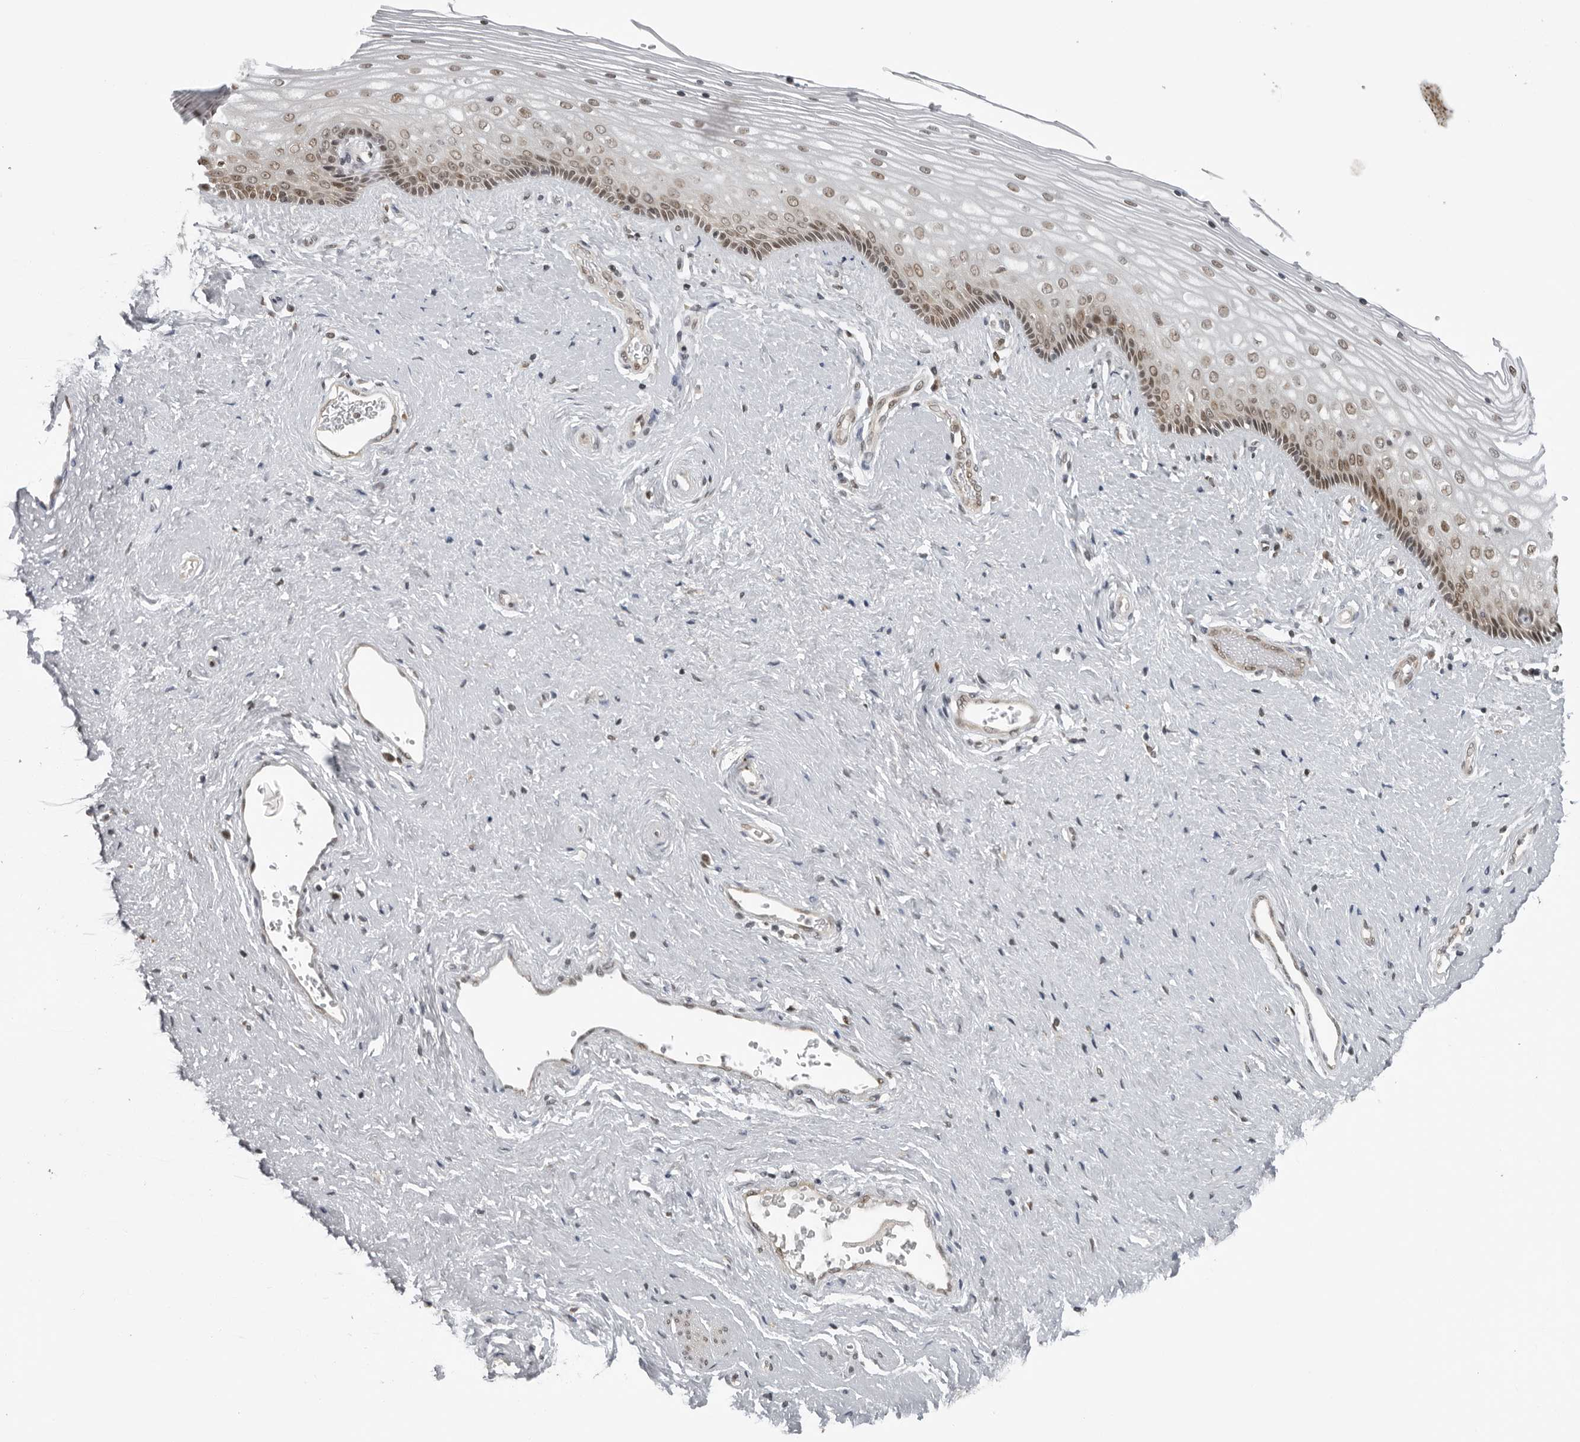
{"staining": {"intensity": "moderate", "quantity": "25%-75%", "location": "nuclear"}, "tissue": "vagina", "cell_type": "Squamous epithelial cells", "image_type": "normal", "snomed": [{"axis": "morphology", "description": "Normal tissue, NOS"}, {"axis": "topography", "description": "Vagina"}], "caption": "Squamous epithelial cells demonstrate medium levels of moderate nuclear staining in approximately 25%-75% of cells in normal human vagina. (DAB (3,3'-diaminobenzidine) IHC, brown staining for protein, blue staining for nuclei).", "gene": "MAF", "patient": {"sex": "female", "age": 46}}